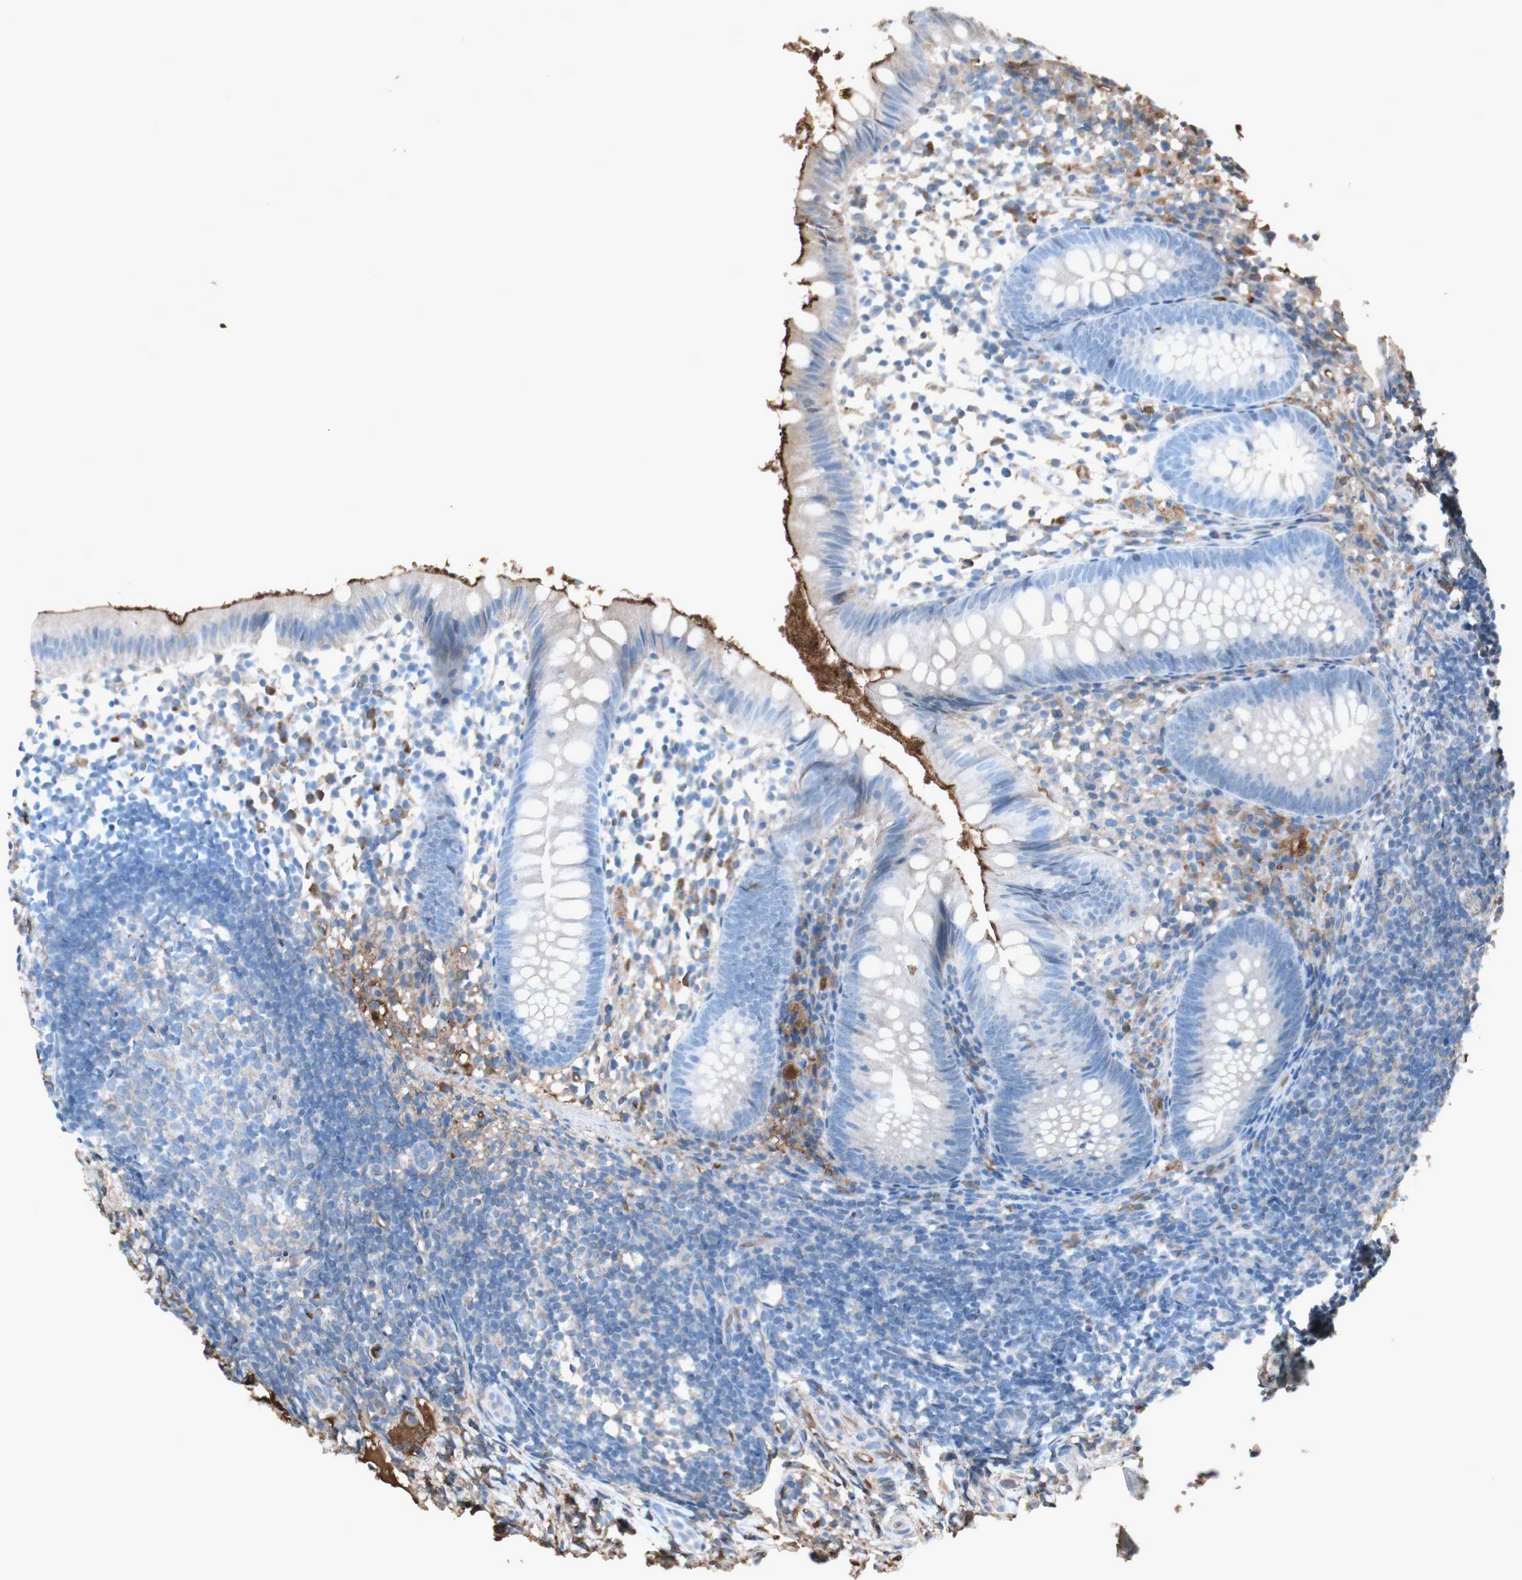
{"staining": {"intensity": "moderate", "quantity": "<25%", "location": "cytoplasmic/membranous"}, "tissue": "appendix", "cell_type": "Glandular cells", "image_type": "normal", "snomed": [{"axis": "morphology", "description": "Normal tissue, NOS"}, {"axis": "topography", "description": "Appendix"}], "caption": "This image reveals normal appendix stained with immunohistochemistry to label a protein in brown. The cytoplasmic/membranous of glandular cells show moderate positivity for the protein. Nuclei are counter-stained blue.", "gene": "MMP14", "patient": {"sex": "female", "age": 20}}